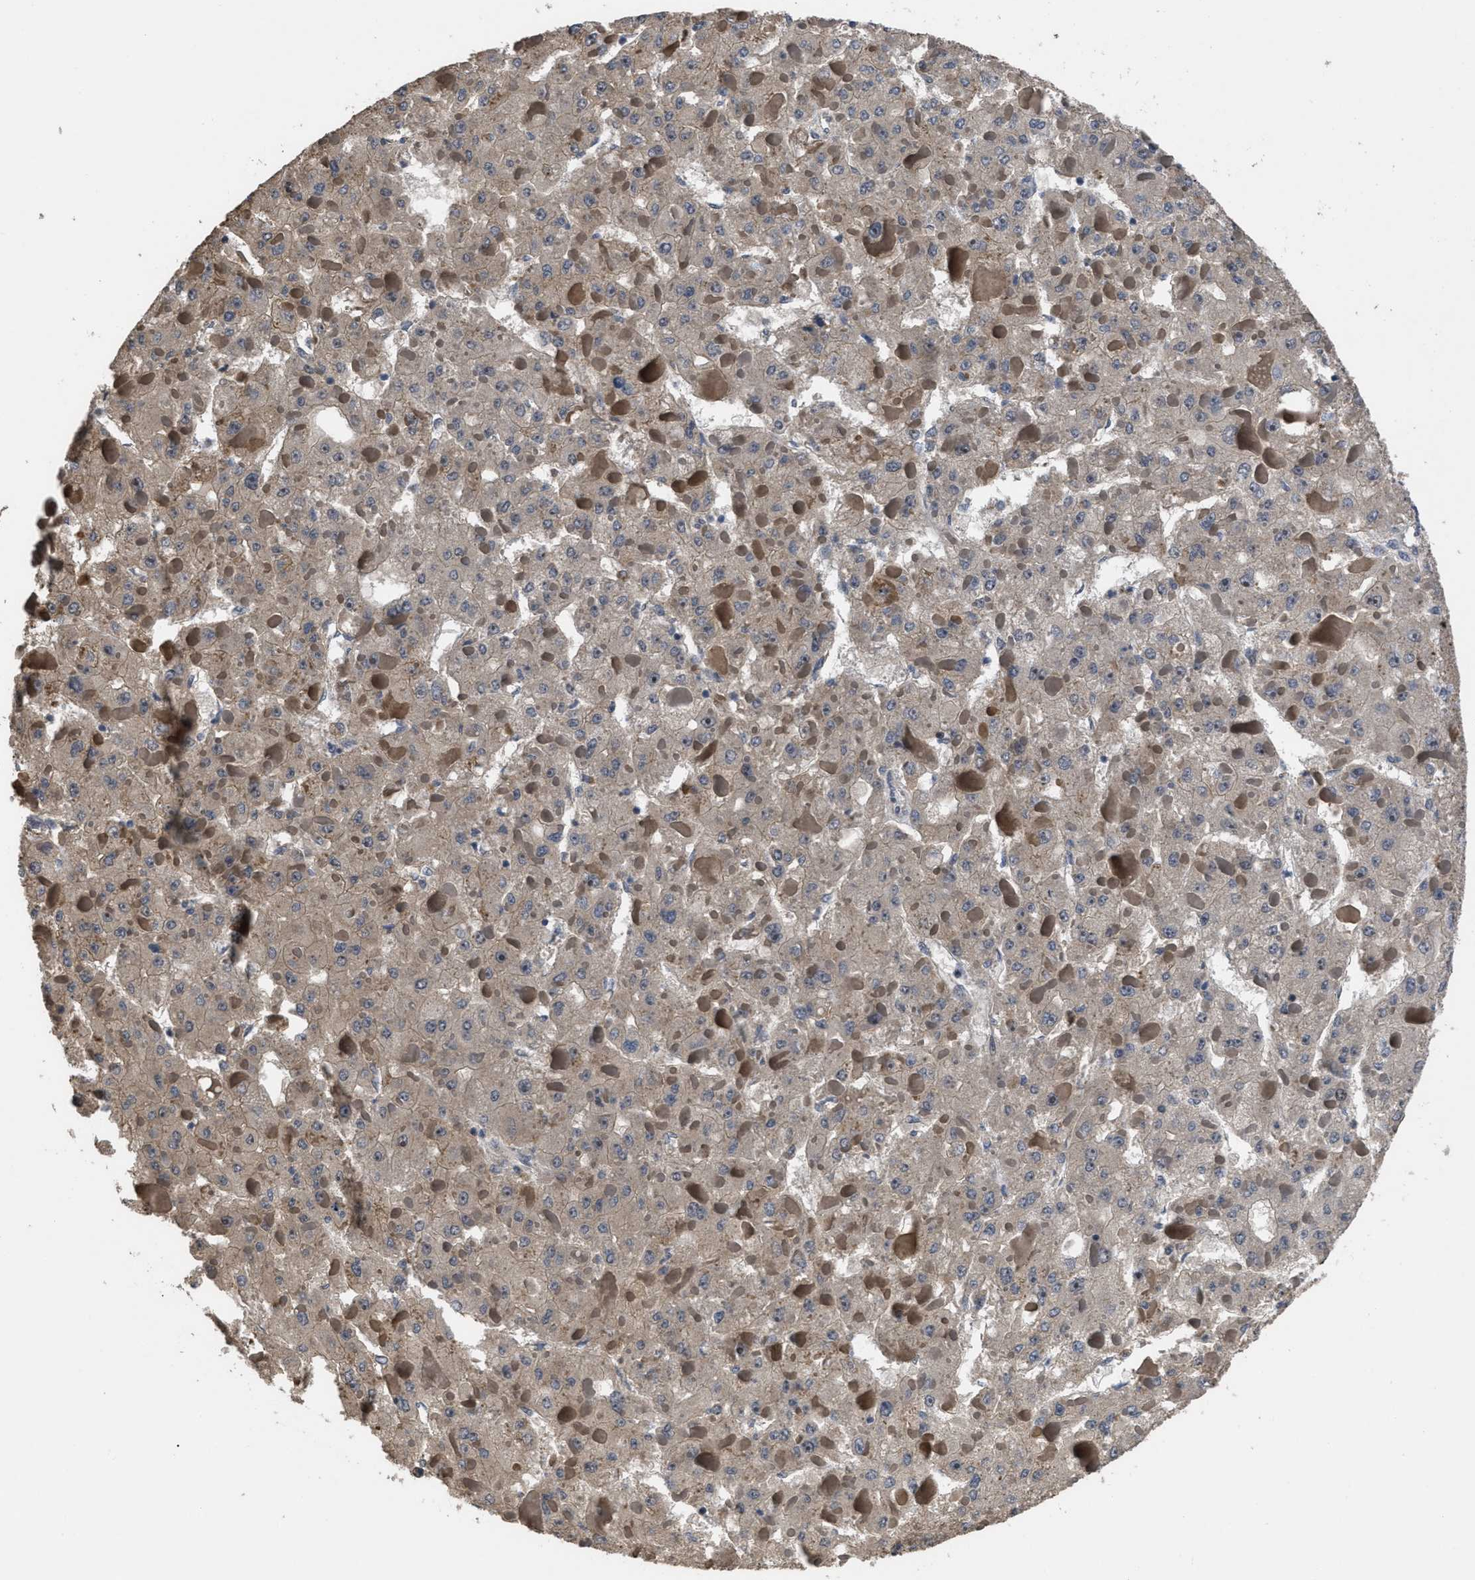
{"staining": {"intensity": "weak", "quantity": ">75%", "location": "cytoplasmic/membranous"}, "tissue": "liver cancer", "cell_type": "Tumor cells", "image_type": "cancer", "snomed": [{"axis": "morphology", "description": "Carcinoma, Hepatocellular, NOS"}, {"axis": "topography", "description": "Liver"}], "caption": "IHC image of human liver cancer stained for a protein (brown), which demonstrates low levels of weak cytoplasmic/membranous positivity in about >75% of tumor cells.", "gene": "DNAJC14", "patient": {"sex": "female", "age": 73}}